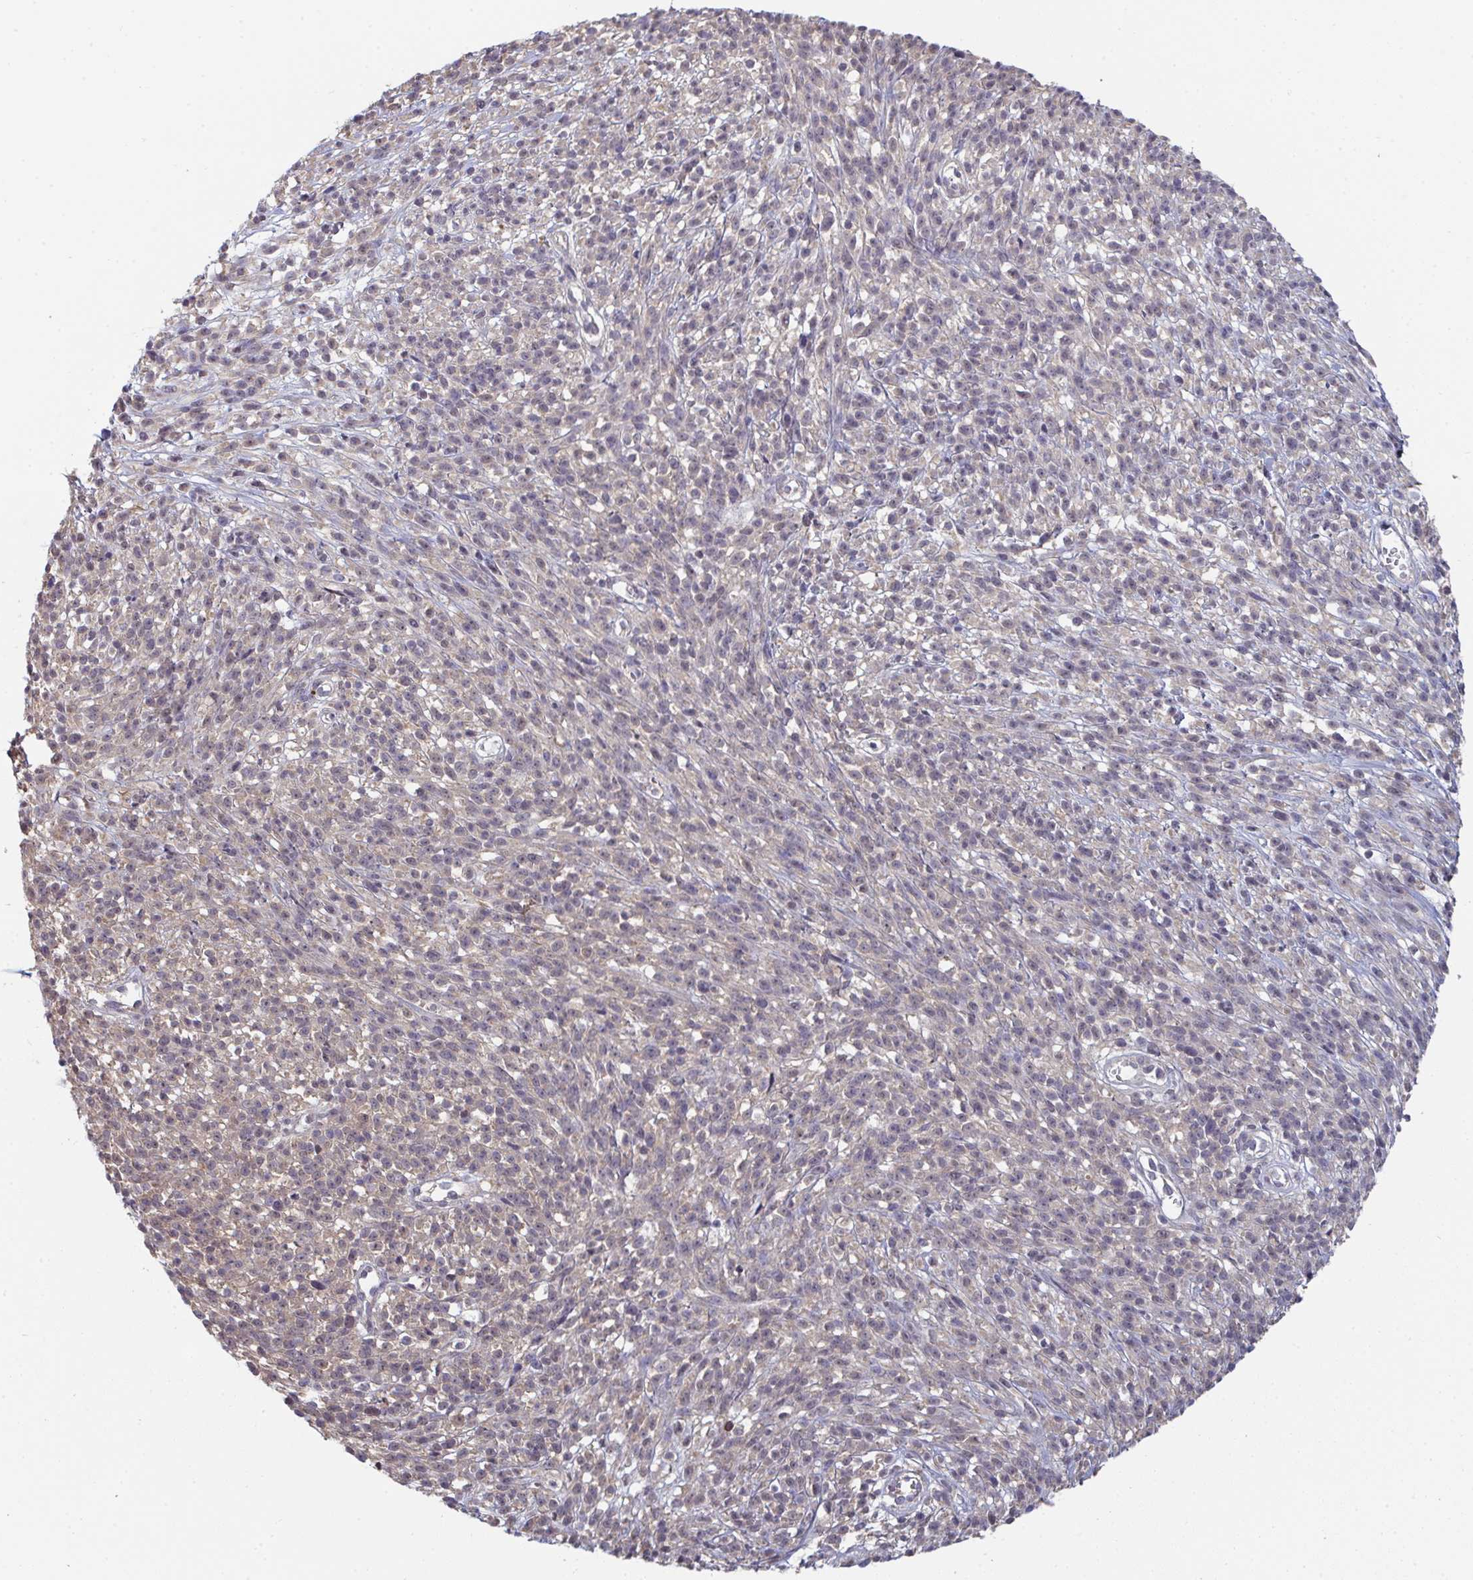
{"staining": {"intensity": "weak", "quantity": "<25%", "location": "nuclear"}, "tissue": "melanoma", "cell_type": "Tumor cells", "image_type": "cancer", "snomed": [{"axis": "morphology", "description": "Malignant melanoma, NOS"}, {"axis": "topography", "description": "Skin"}, {"axis": "topography", "description": "Skin of trunk"}], "caption": "Immunohistochemistry (IHC) of human malignant melanoma demonstrates no staining in tumor cells.", "gene": "TTC9C", "patient": {"sex": "male", "age": 74}}